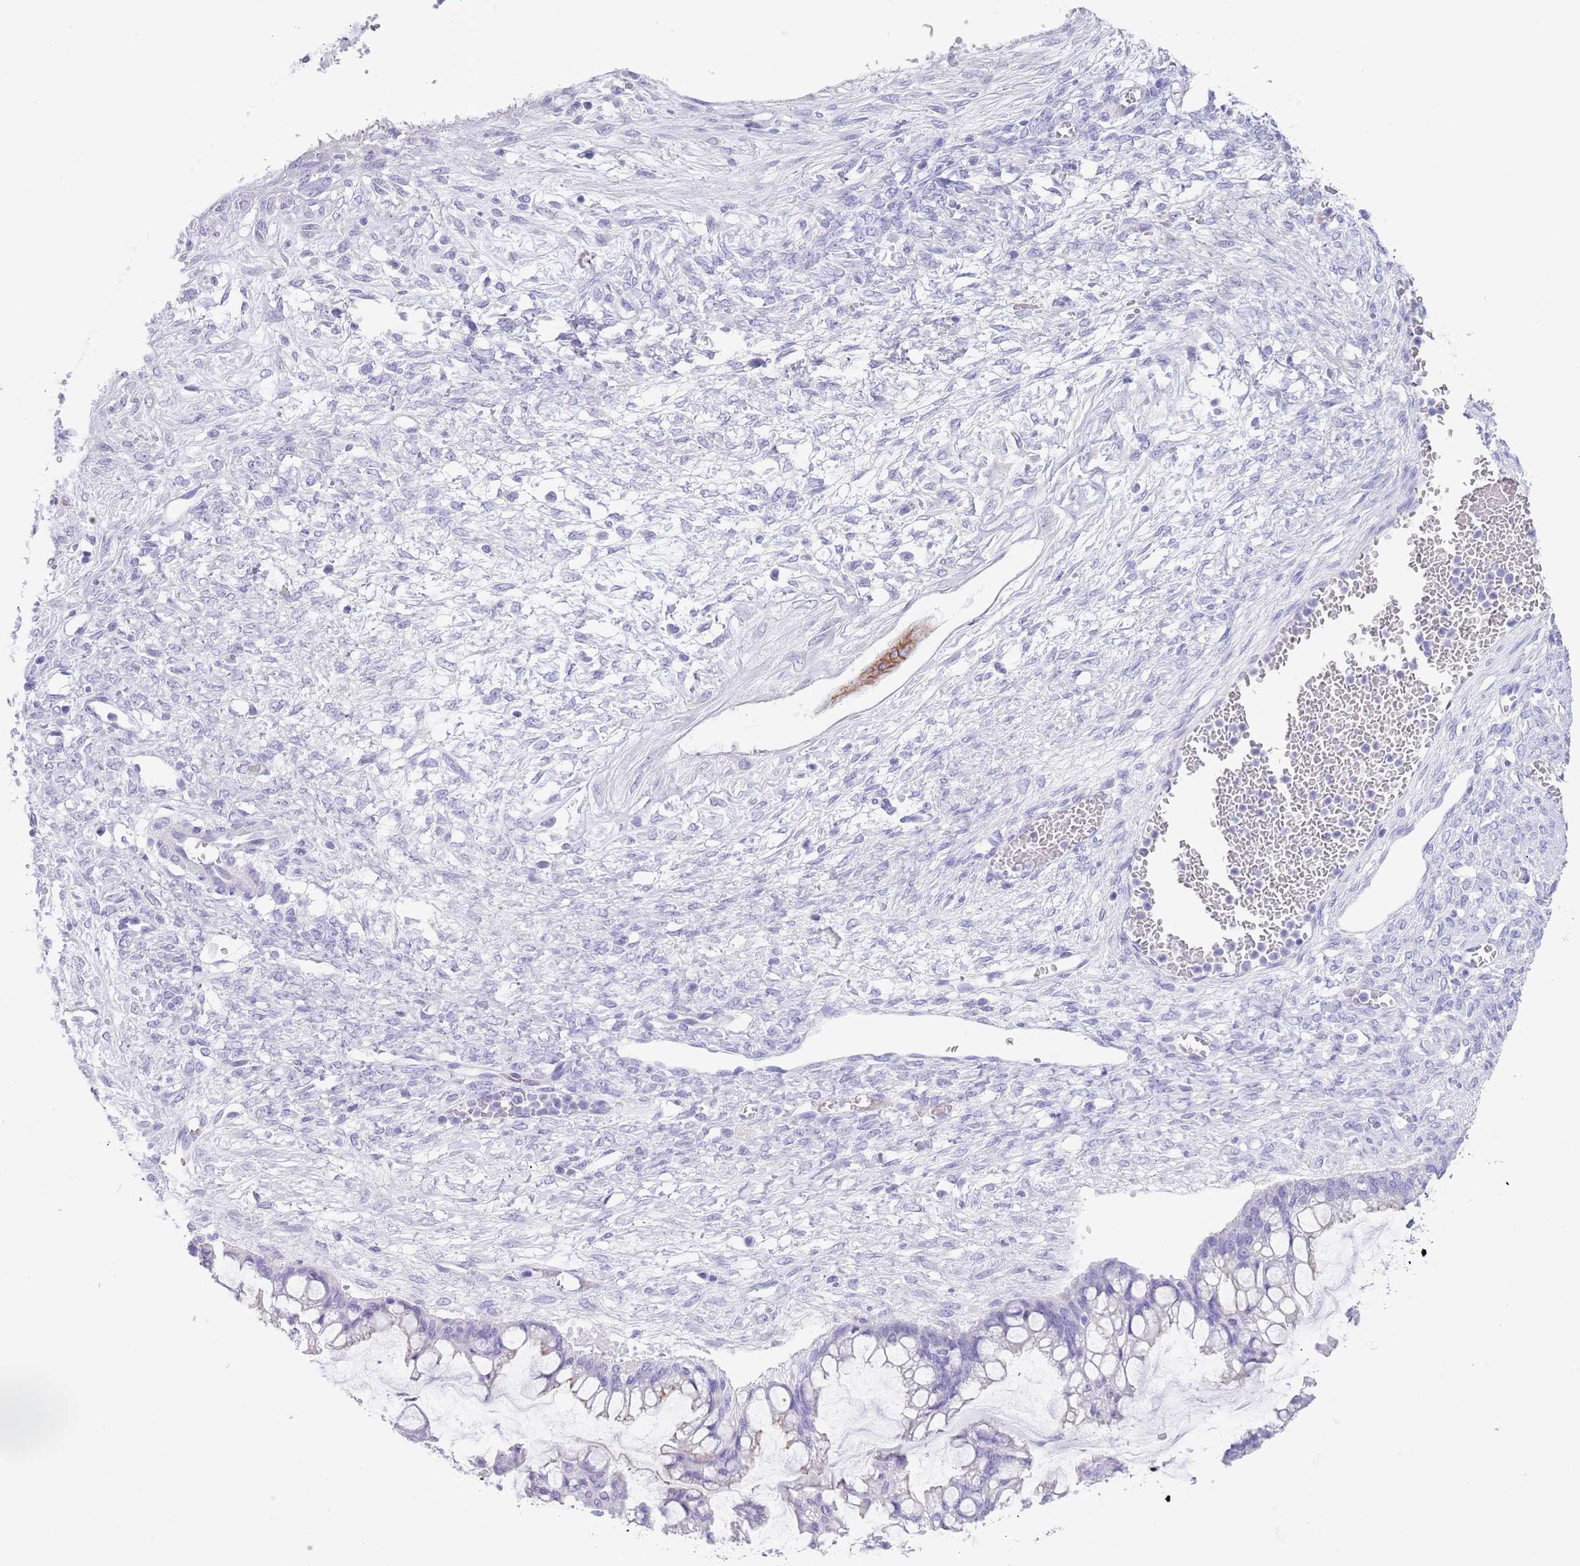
{"staining": {"intensity": "negative", "quantity": "none", "location": "none"}, "tissue": "ovarian cancer", "cell_type": "Tumor cells", "image_type": "cancer", "snomed": [{"axis": "morphology", "description": "Cystadenocarcinoma, mucinous, NOS"}, {"axis": "topography", "description": "Ovary"}], "caption": "This is a micrograph of immunohistochemistry (IHC) staining of ovarian cancer, which shows no staining in tumor cells.", "gene": "CPXM2", "patient": {"sex": "female", "age": 73}}